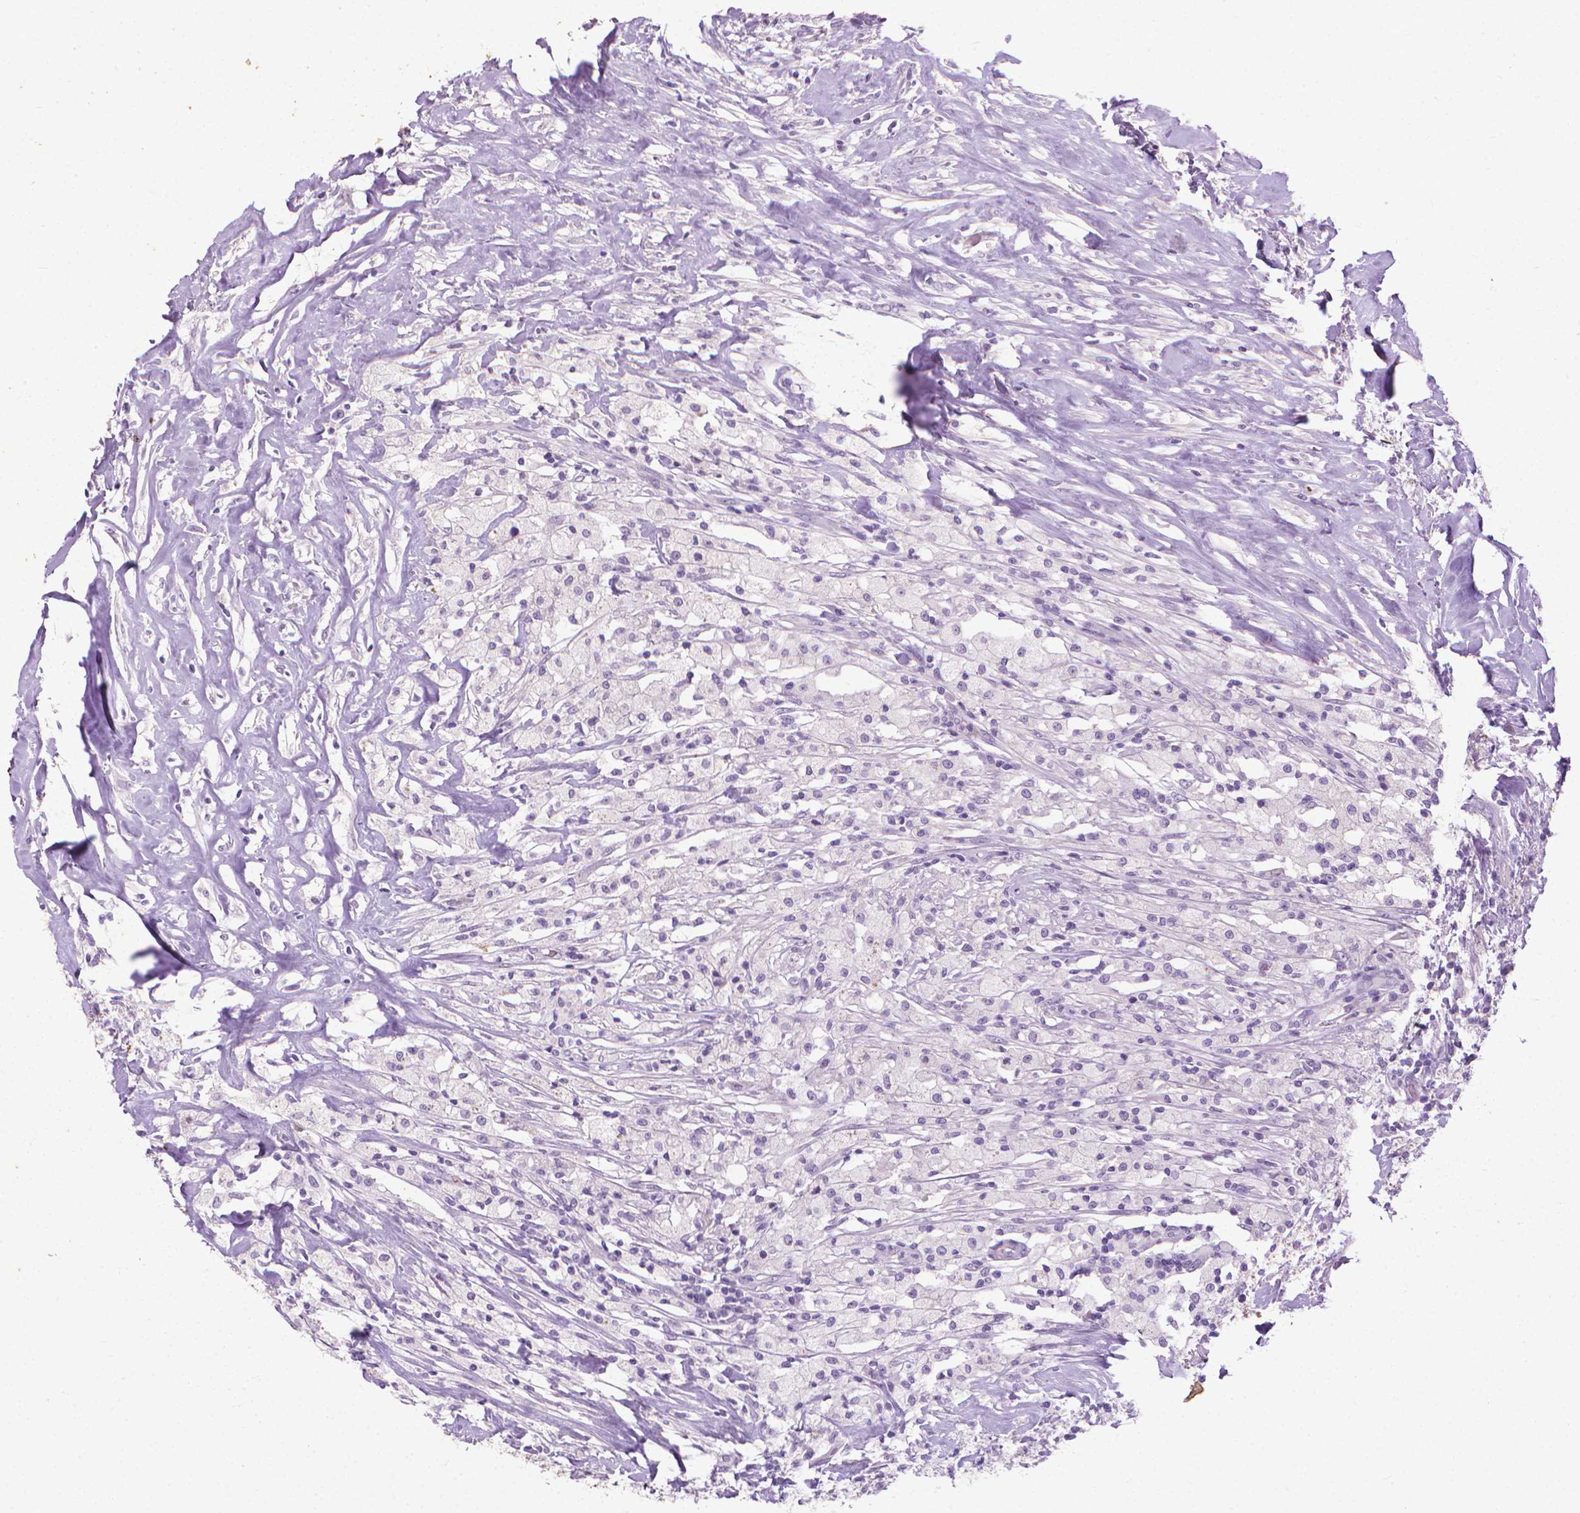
{"staining": {"intensity": "negative", "quantity": "none", "location": "none"}, "tissue": "testis cancer", "cell_type": "Tumor cells", "image_type": "cancer", "snomed": [{"axis": "morphology", "description": "Necrosis, NOS"}, {"axis": "morphology", "description": "Carcinoma, Embryonal, NOS"}, {"axis": "topography", "description": "Testis"}], "caption": "The image displays no significant positivity in tumor cells of testis cancer (embryonal carcinoma).", "gene": "KRT5", "patient": {"sex": "male", "age": 19}}